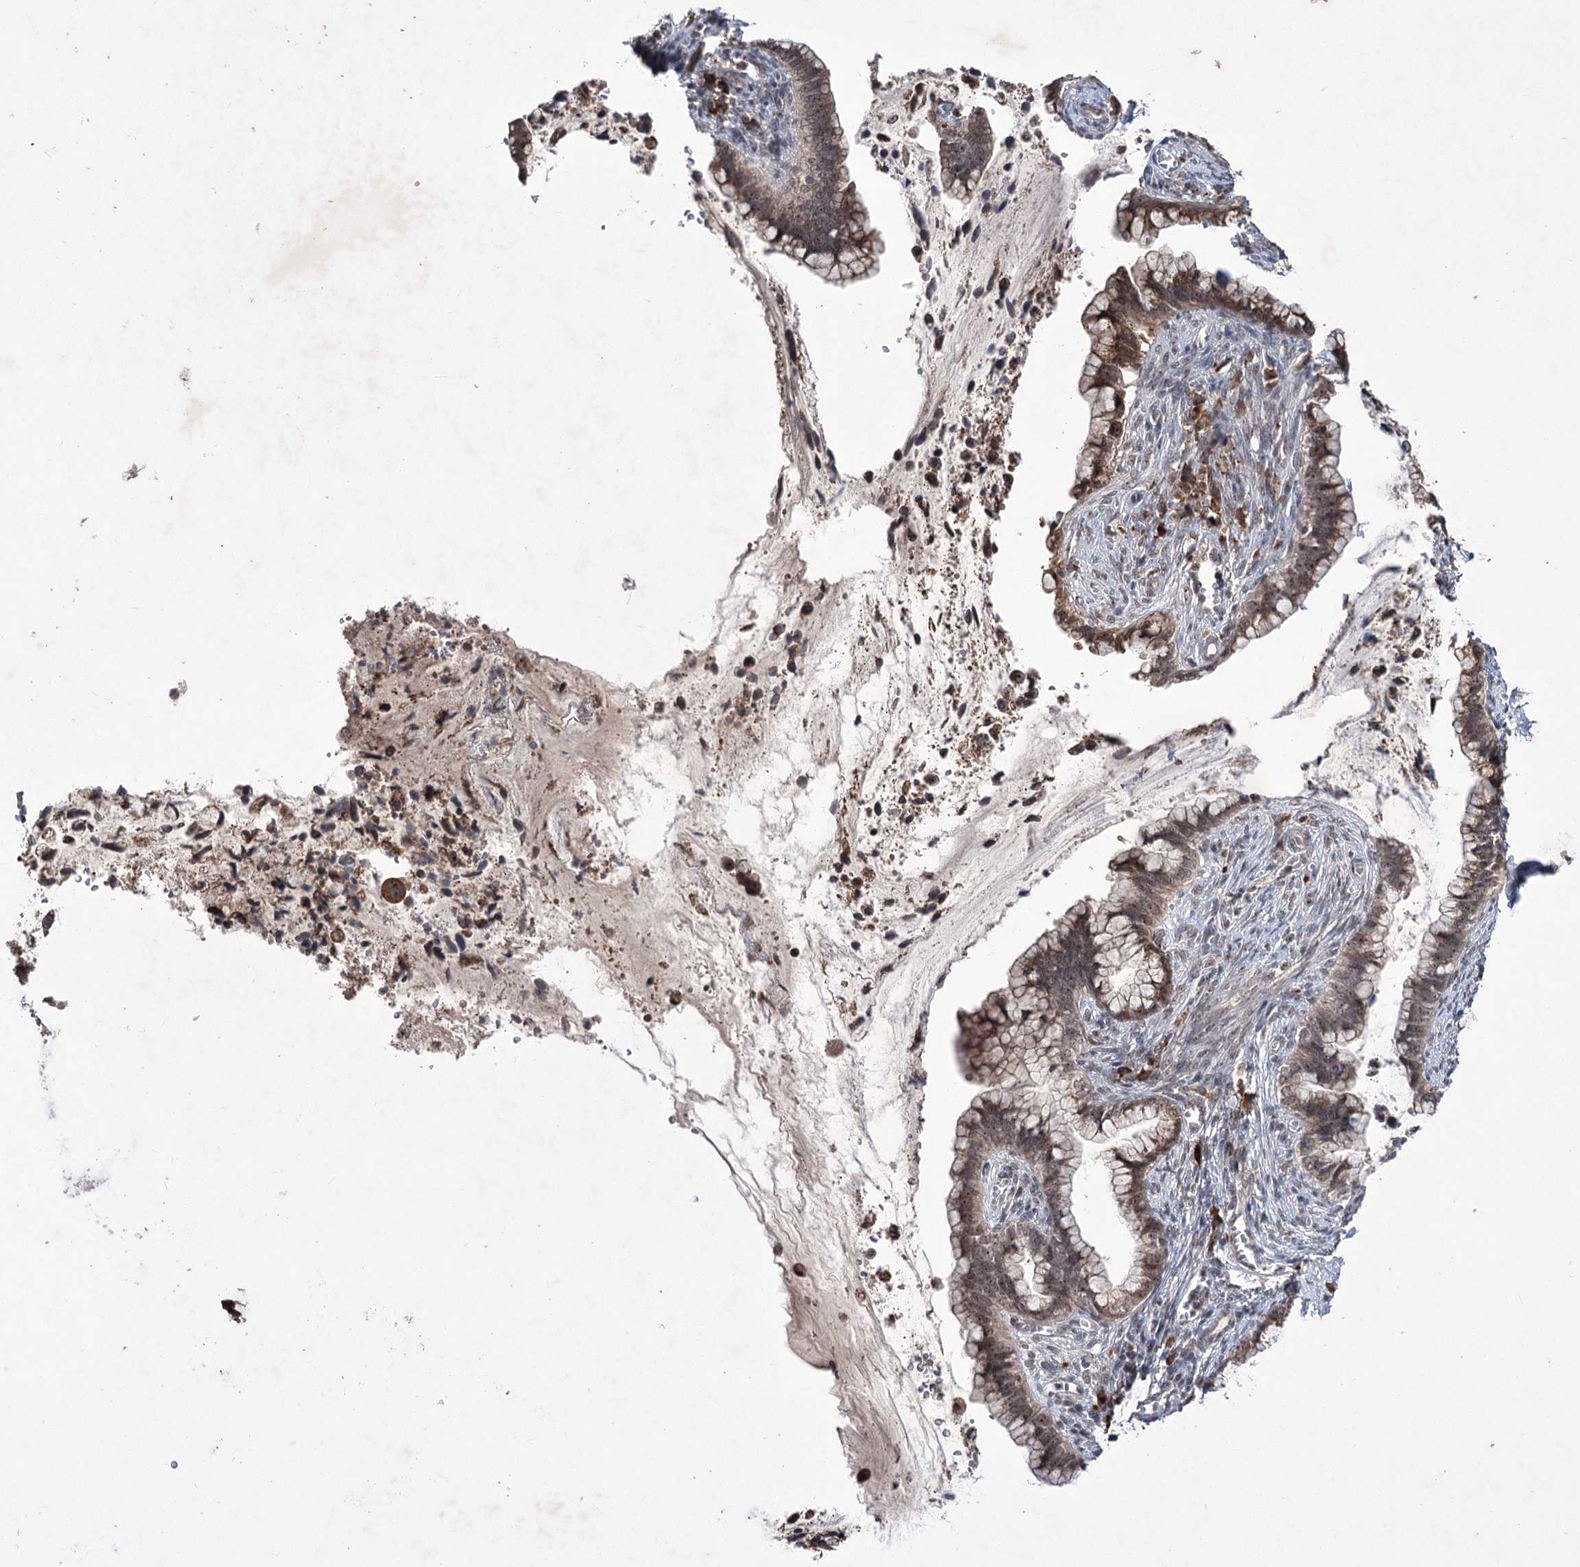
{"staining": {"intensity": "weak", "quantity": ">75%", "location": "cytoplasmic/membranous,nuclear"}, "tissue": "cervical cancer", "cell_type": "Tumor cells", "image_type": "cancer", "snomed": [{"axis": "morphology", "description": "Adenocarcinoma, NOS"}, {"axis": "topography", "description": "Cervix"}], "caption": "Immunohistochemical staining of human adenocarcinoma (cervical) shows low levels of weak cytoplasmic/membranous and nuclear staining in approximately >75% of tumor cells.", "gene": "VGLL4", "patient": {"sex": "female", "age": 44}}